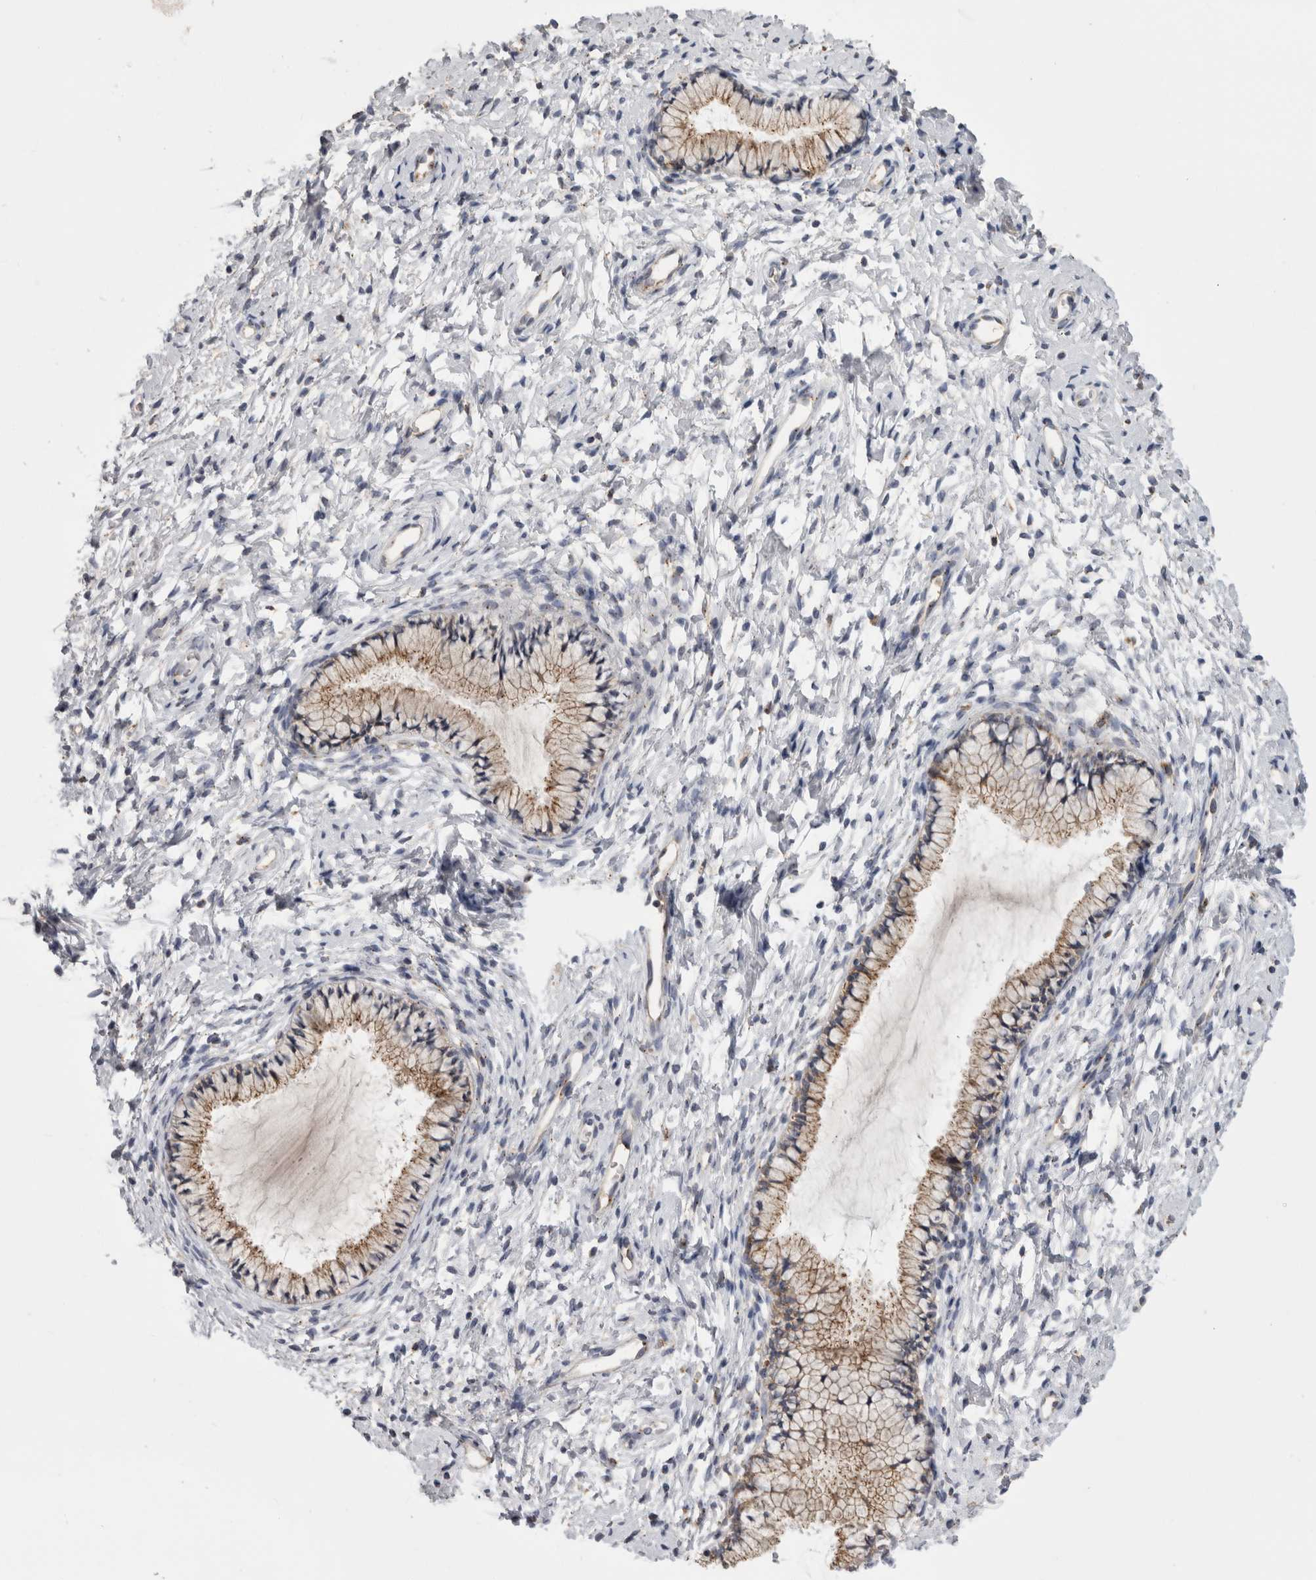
{"staining": {"intensity": "weak", "quantity": ">75%", "location": "cytoplasmic/membranous"}, "tissue": "cervix", "cell_type": "Glandular cells", "image_type": "normal", "snomed": [{"axis": "morphology", "description": "Normal tissue, NOS"}, {"axis": "topography", "description": "Cervix"}], "caption": "Protein staining demonstrates weak cytoplasmic/membranous staining in approximately >75% of glandular cells in benign cervix.", "gene": "ZNF341", "patient": {"sex": "female", "age": 72}}